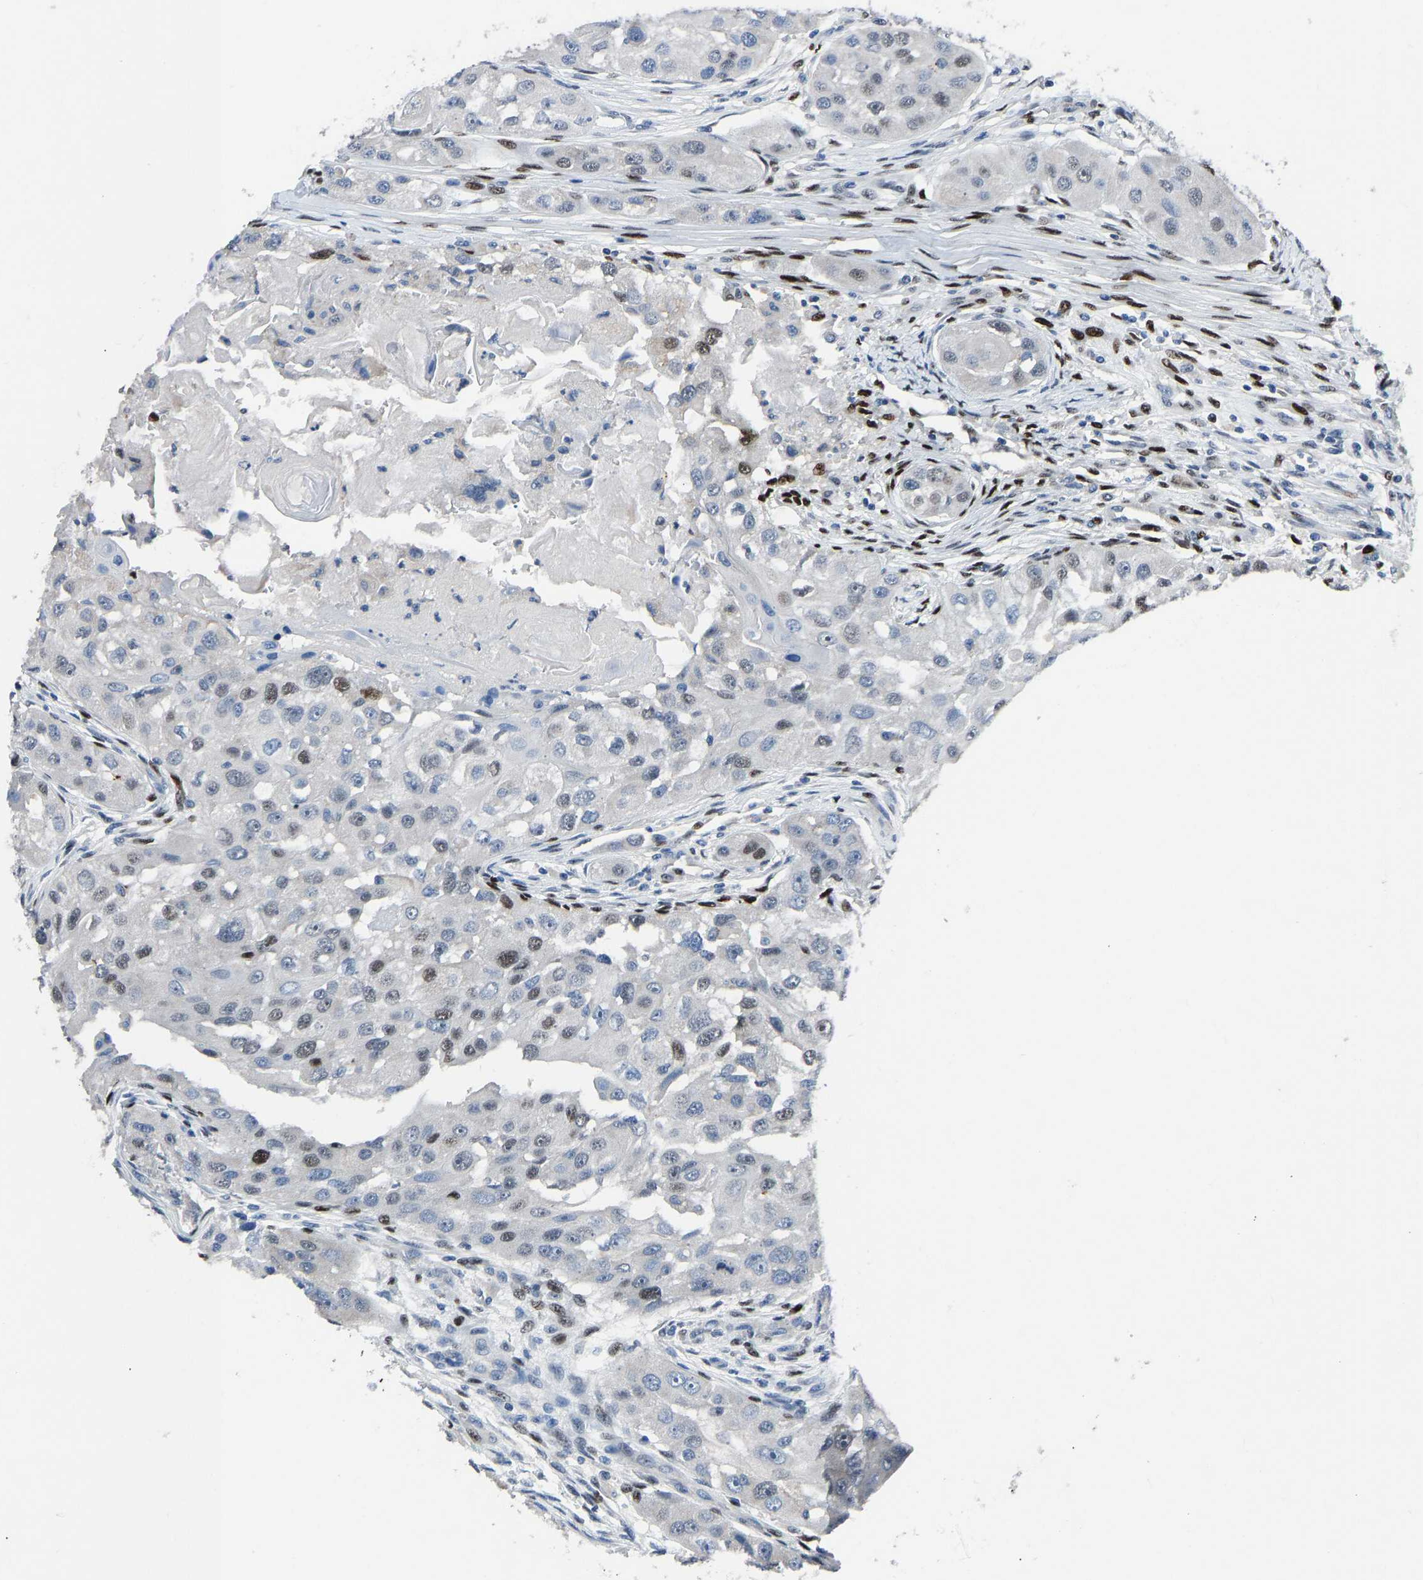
{"staining": {"intensity": "weak", "quantity": "<25%", "location": "nuclear"}, "tissue": "head and neck cancer", "cell_type": "Tumor cells", "image_type": "cancer", "snomed": [{"axis": "morphology", "description": "Normal tissue, NOS"}, {"axis": "morphology", "description": "Squamous cell carcinoma, NOS"}, {"axis": "topography", "description": "Skeletal muscle"}, {"axis": "topography", "description": "Head-Neck"}], "caption": "Protein analysis of head and neck cancer (squamous cell carcinoma) shows no significant staining in tumor cells.", "gene": "EGR1", "patient": {"sex": "male", "age": 51}}